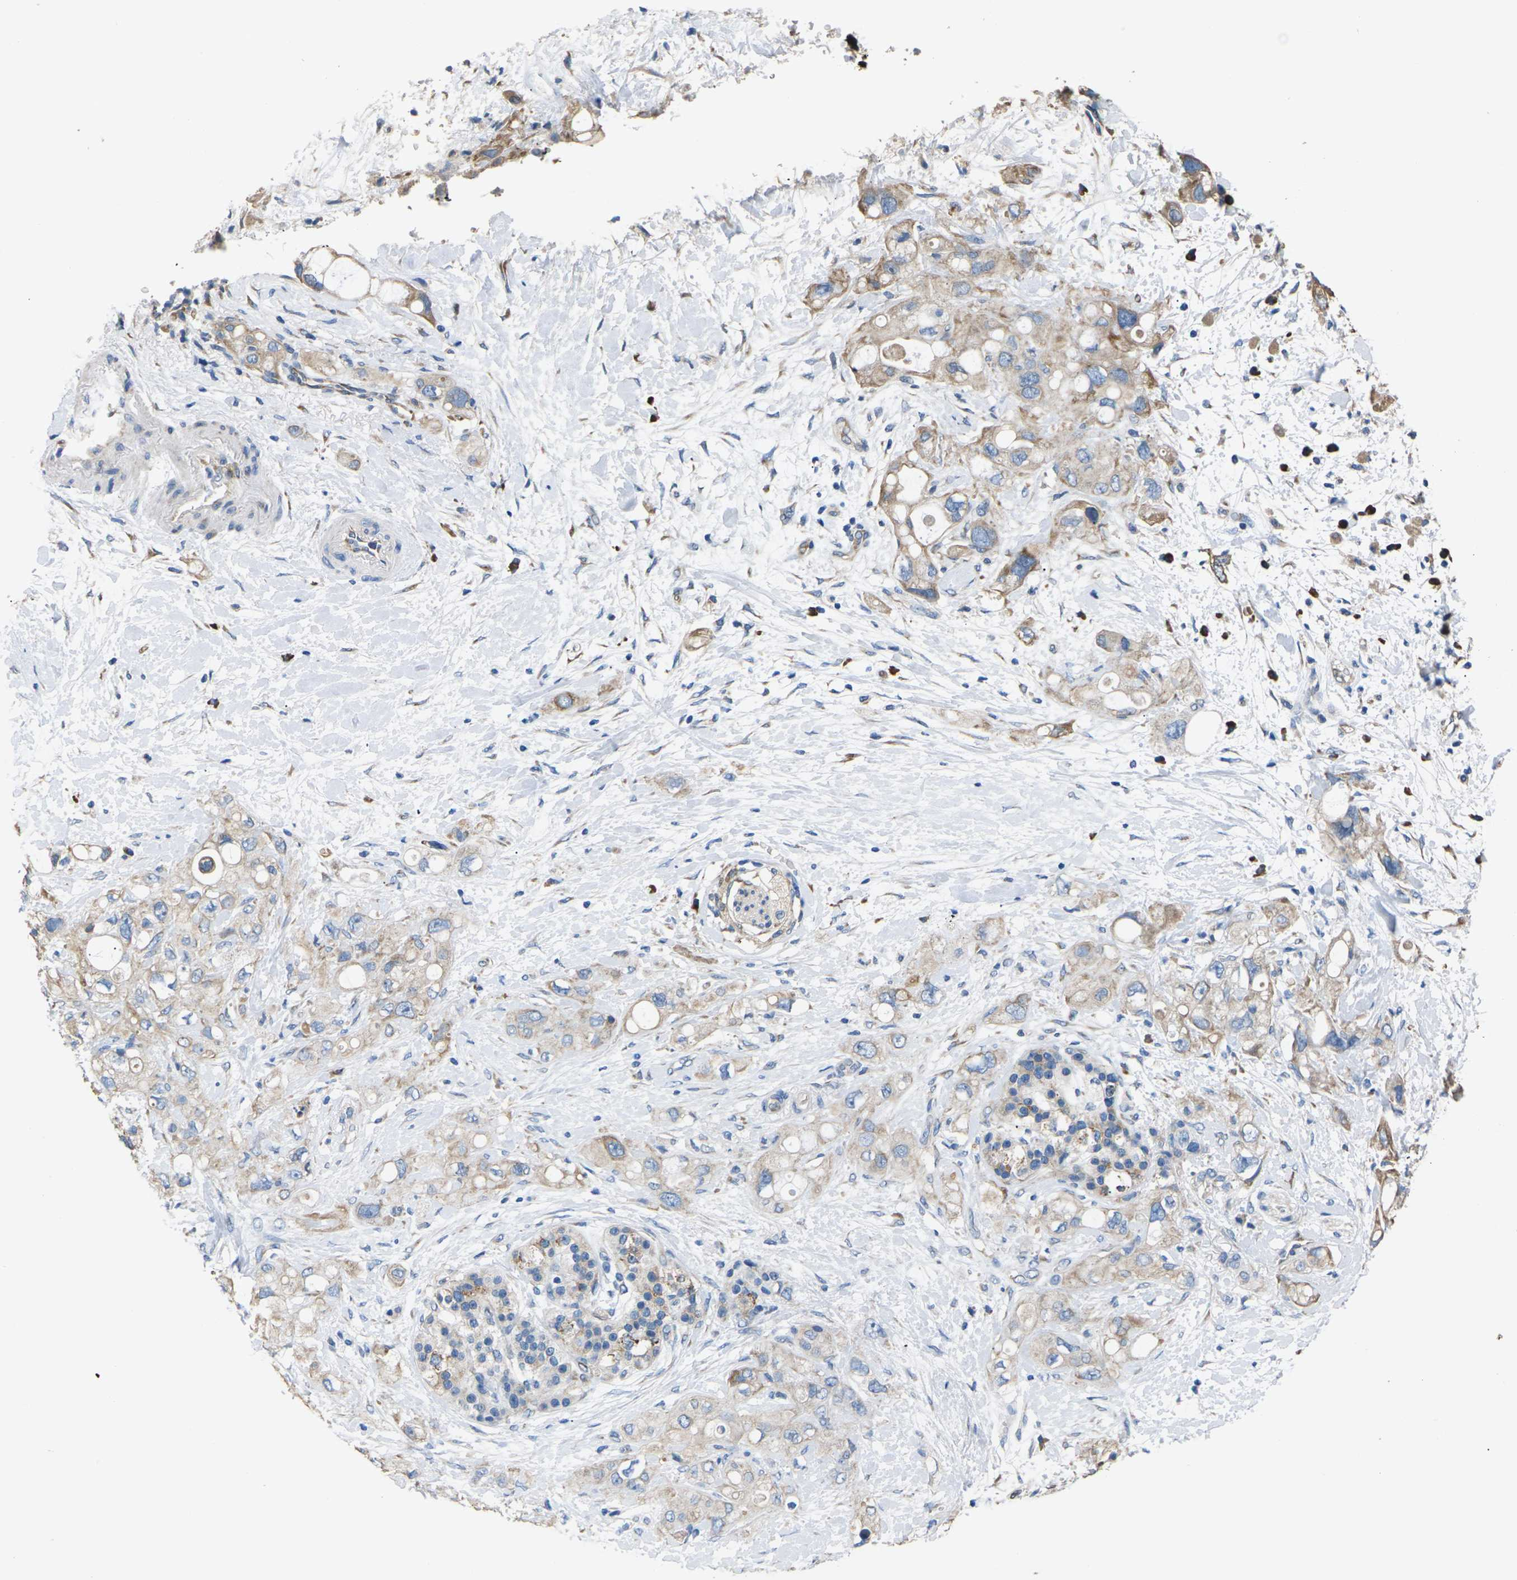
{"staining": {"intensity": "weak", "quantity": ">75%", "location": "cytoplasmic/membranous"}, "tissue": "pancreatic cancer", "cell_type": "Tumor cells", "image_type": "cancer", "snomed": [{"axis": "morphology", "description": "Adenocarcinoma, NOS"}, {"axis": "topography", "description": "Pancreas"}], "caption": "A micrograph of human pancreatic cancer (adenocarcinoma) stained for a protein displays weak cytoplasmic/membranous brown staining in tumor cells.", "gene": "KLHDC8B", "patient": {"sex": "female", "age": 56}}